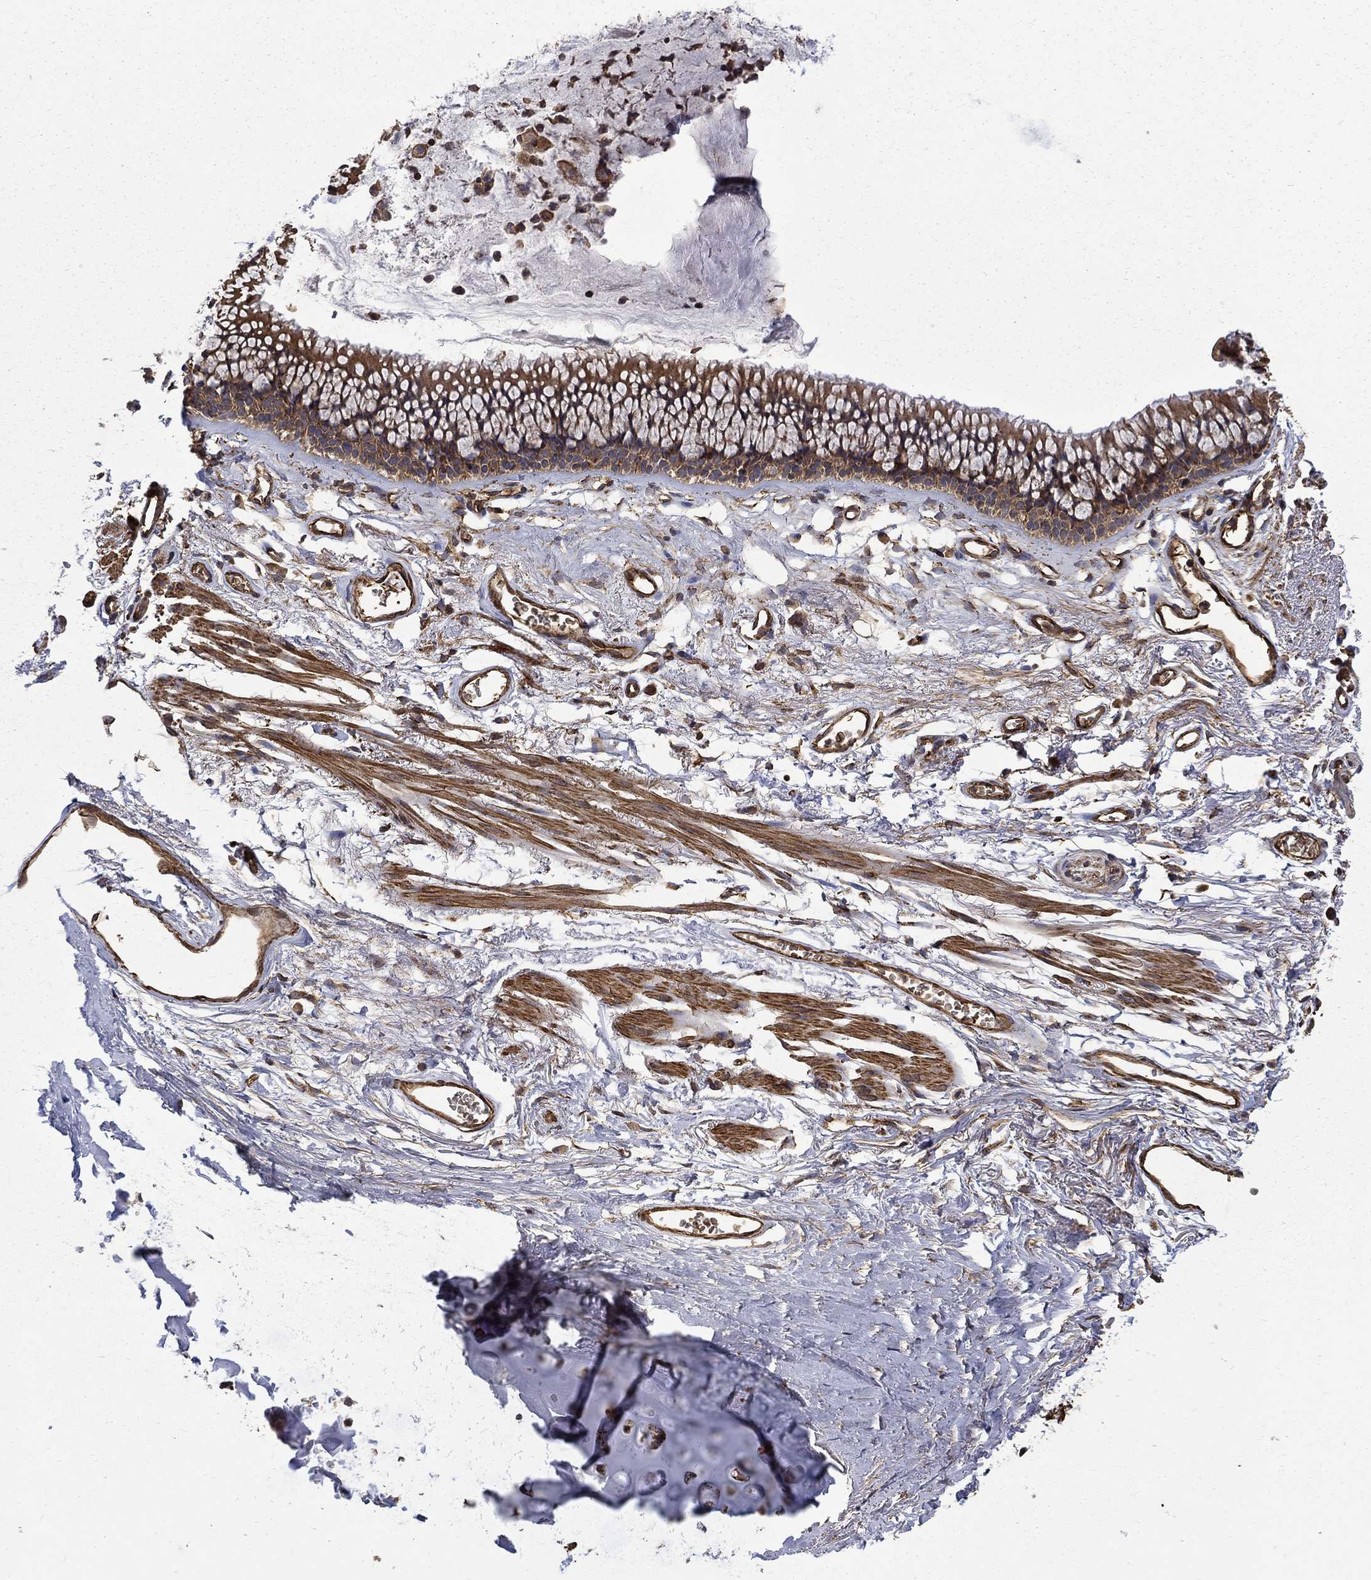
{"staining": {"intensity": "negative", "quantity": "none", "location": "none"}, "tissue": "adipose tissue", "cell_type": "Adipocytes", "image_type": "normal", "snomed": [{"axis": "morphology", "description": "Normal tissue, NOS"}, {"axis": "topography", "description": "Cartilage tissue"}, {"axis": "topography", "description": "Bronchus"}], "caption": "Immunohistochemistry image of unremarkable adipose tissue stained for a protein (brown), which exhibits no expression in adipocytes.", "gene": "CUTC", "patient": {"sex": "female", "age": 79}}